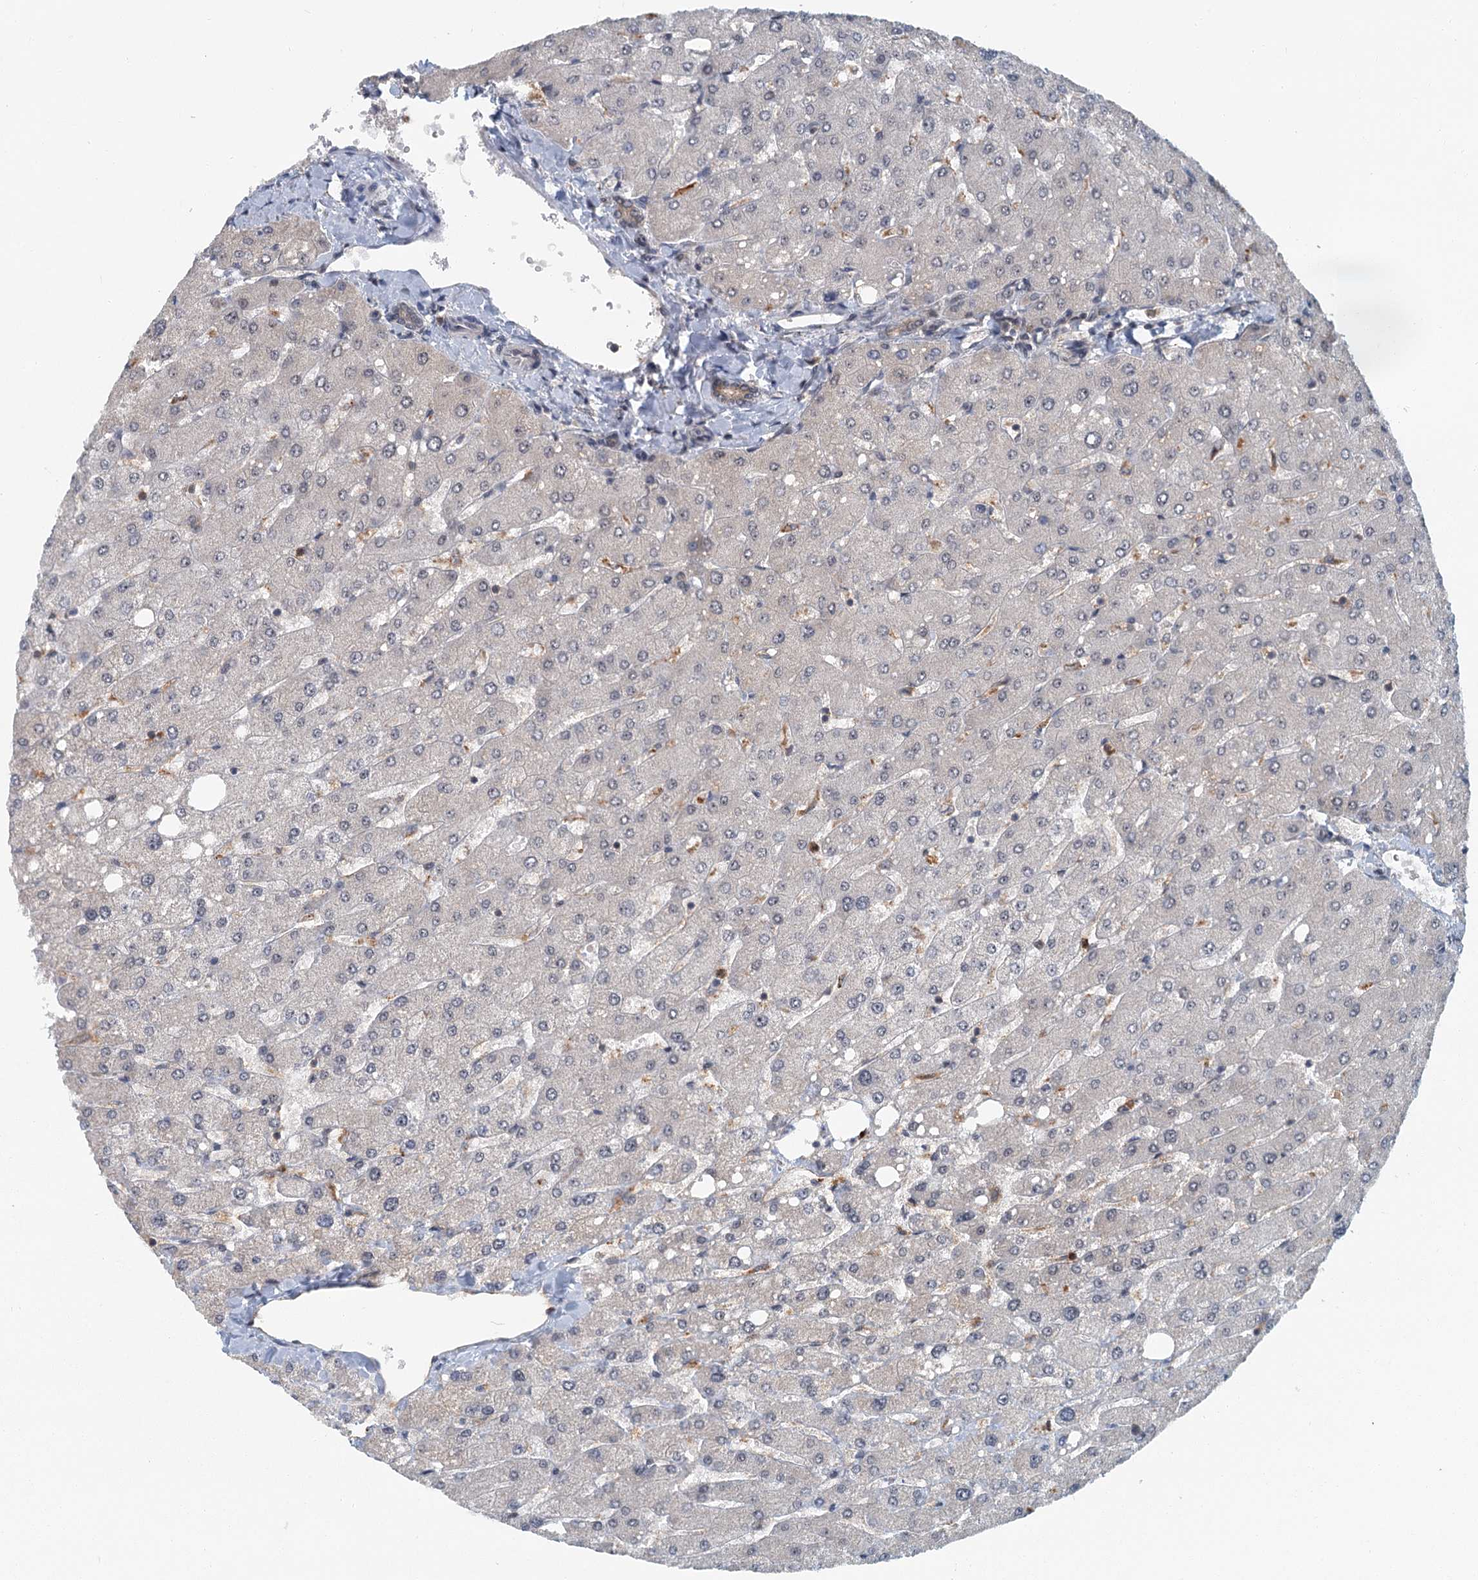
{"staining": {"intensity": "weak", "quantity": "25%-75%", "location": "cytoplasmic/membranous"}, "tissue": "liver", "cell_type": "Cholangiocytes", "image_type": "normal", "snomed": [{"axis": "morphology", "description": "Normal tissue, NOS"}, {"axis": "topography", "description": "Liver"}], "caption": "Unremarkable liver was stained to show a protein in brown. There is low levels of weak cytoplasmic/membranous expression in approximately 25%-75% of cholangiocytes. (brown staining indicates protein expression, while blue staining denotes nuclei).", "gene": "TAS2R42", "patient": {"sex": "male", "age": 55}}